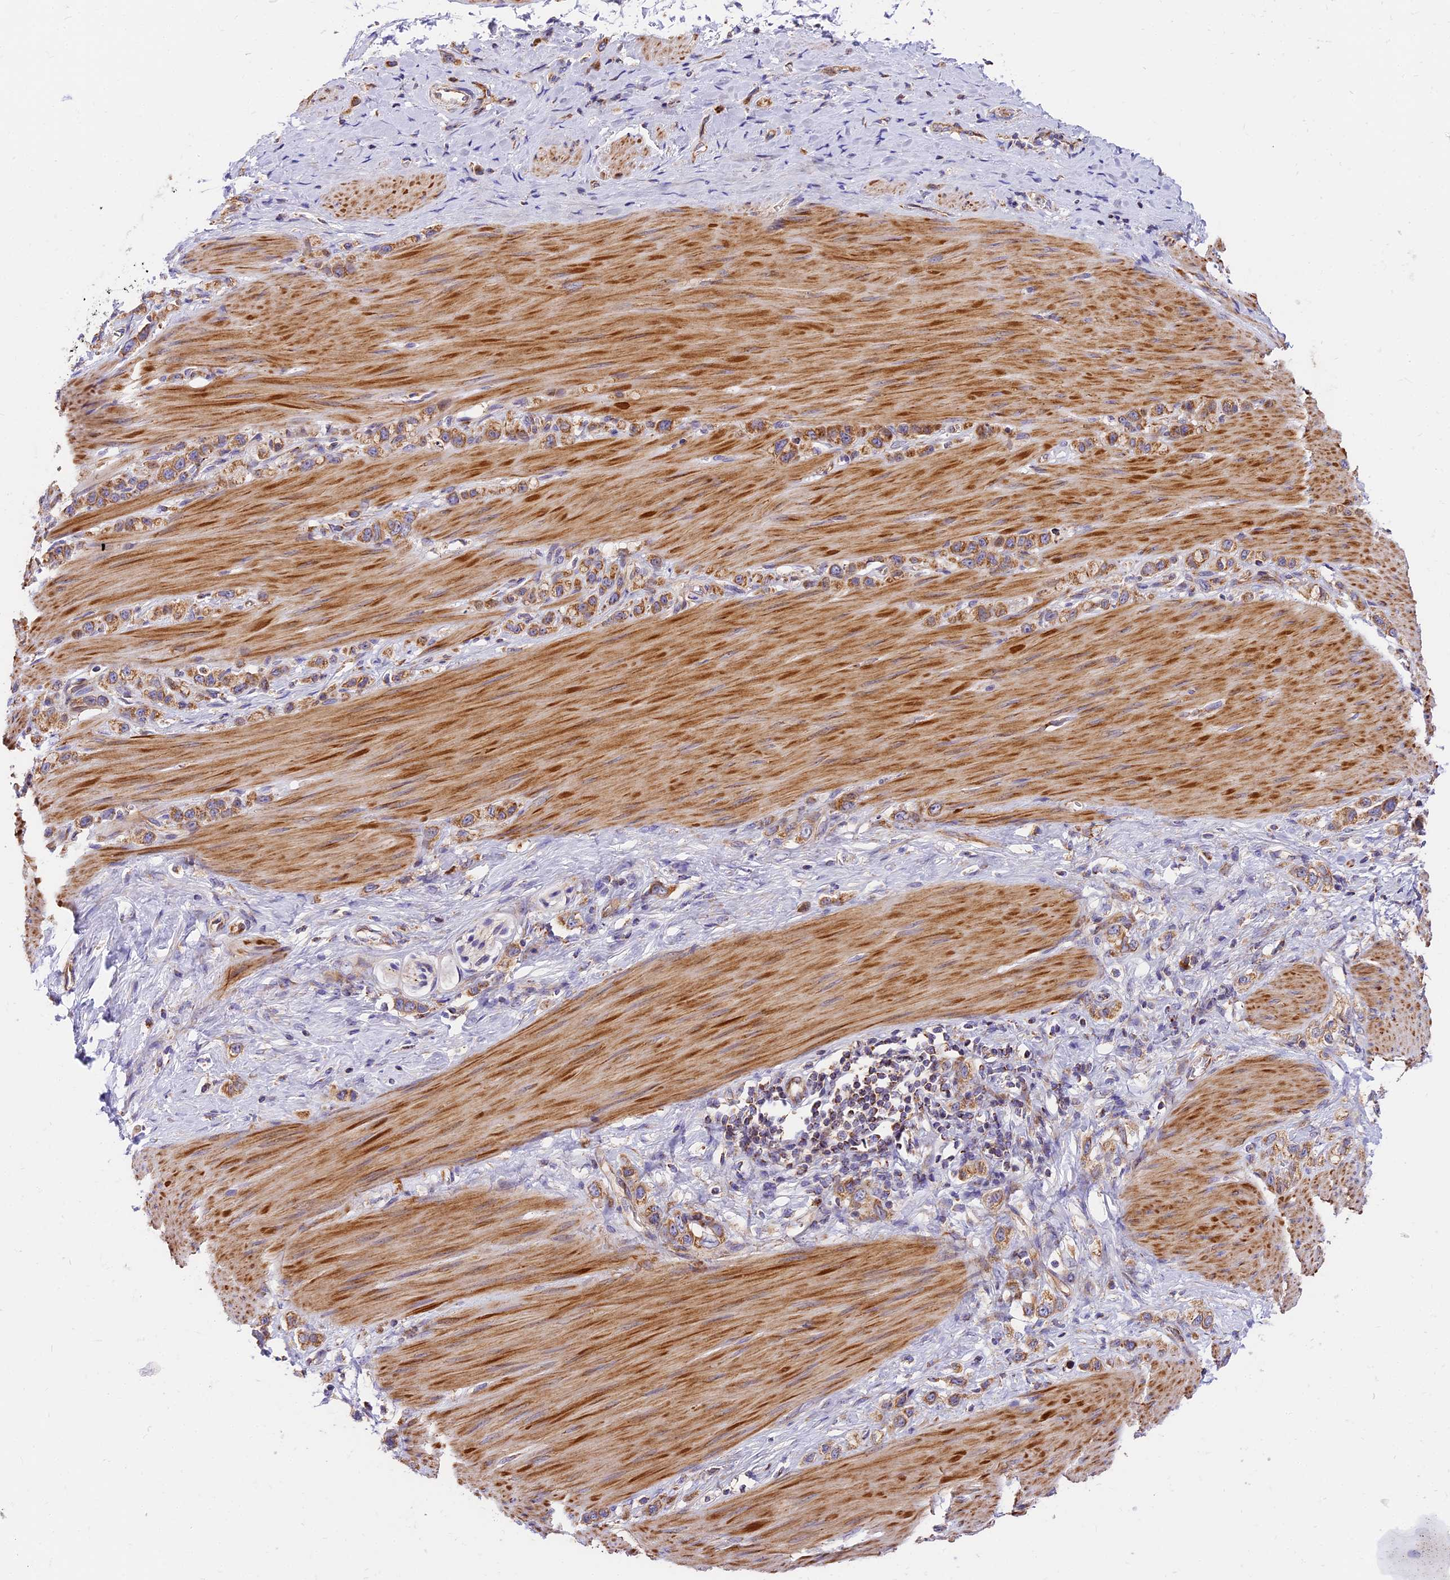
{"staining": {"intensity": "moderate", "quantity": ">75%", "location": "cytoplasmic/membranous"}, "tissue": "stomach cancer", "cell_type": "Tumor cells", "image_type": "cancer", "snomed": [{"axis": "morphology", "description": "Adenocarcinoma, NOS"}, {"axis": "topography", "description": "Stomach"}], "caption": "Immunohistochemical staining of adenocarcinoma (stomach) reveals moderate cytoplasmic/membranous protein expression in about >75% of tumor cells.", "gene": "MRAS", "patient": {"sex": "female", "age": 65}}